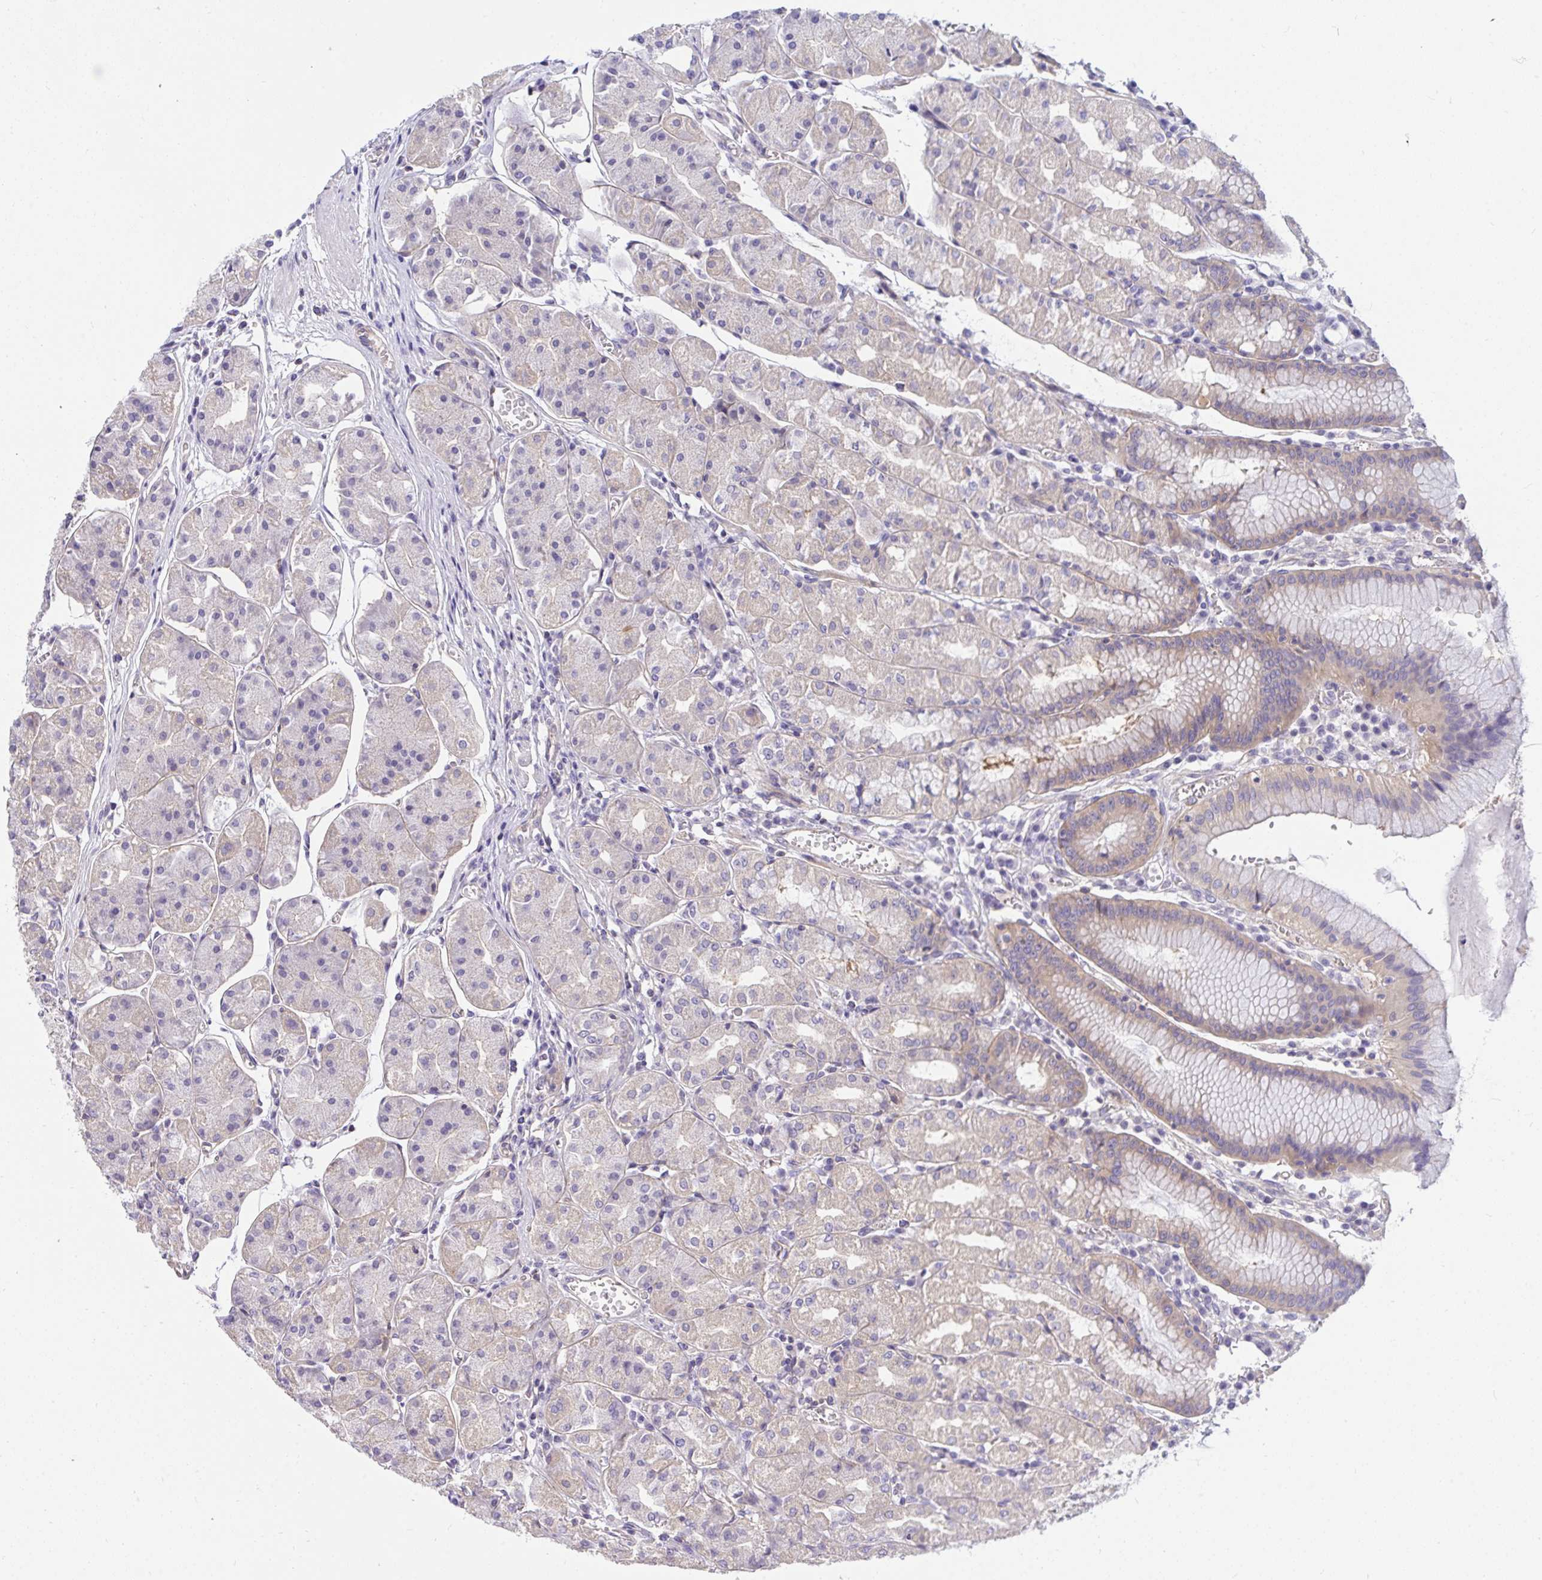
{"staining": {"intensity": "weak", "quantity": "25%-75%", "location": "cytoplasmic/membranous"}, "tissue": "stomach", "cell_type": "Glandular cells", "image_type": "normal", "snomed": [{"axis": "morphology", "description": "Normal tissue, NOS"}, {"axis": "topography", "description": "Stomach"}], "caption": "Immunohistochemistry (IHC) photomicrograph of benign stomach: human stomach stained using IHC demonstrates low levels of weak protein expression localized specifically in the cytoplasmic/membranous of glandular cells, appearing as a cytoplasmic/membranous brown color.", "gene": "TLN2", "patient": {"sex": "male", "age": 55}}